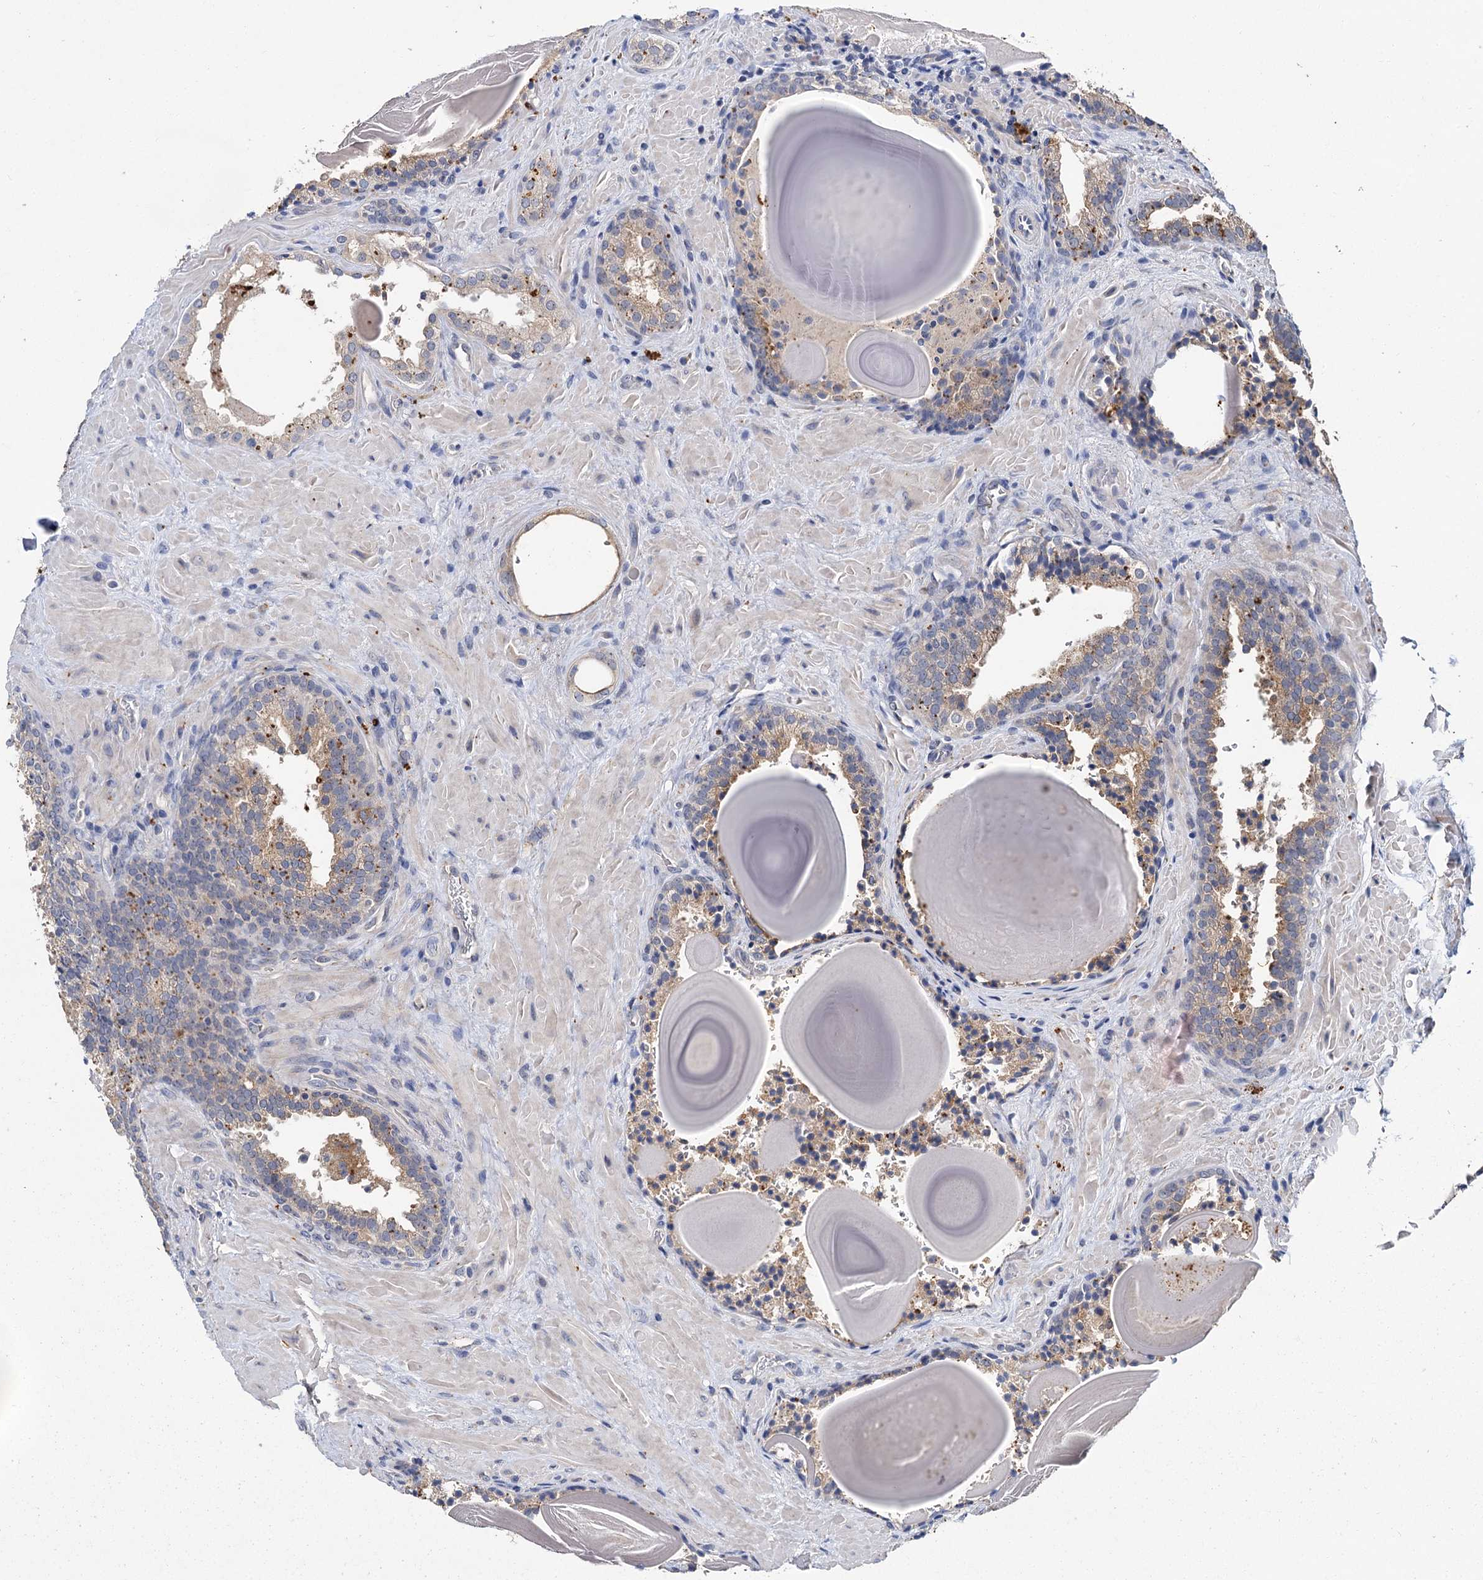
{"staining": {"intensity": "weak", "quantity": "25%-75%", "location": "cytoplasmic/membranous"}, "tissue": "prostate cancer", "cell_type": "Tumor cells", "image_type": "cancer", "snomed": [{"axis": "morphology", "description": "Adenocarcinoma, High grade"}, {"axis": "topography", "description": "Prostate"}], "caption": "A low amount of weak cytoplasmic/membranous expression is present in approximately 25%-75% of tumor cells in prostate cancer (high-grade adenocarcinoma) tissue. The staining was performed using DAB to visualize the protein expression in brown, while the nuclei were stained in blue with hematoxylin (Magnification: 20x).", "gene": "ATP9A", "patient": {"sex": "male", "age": 66}}